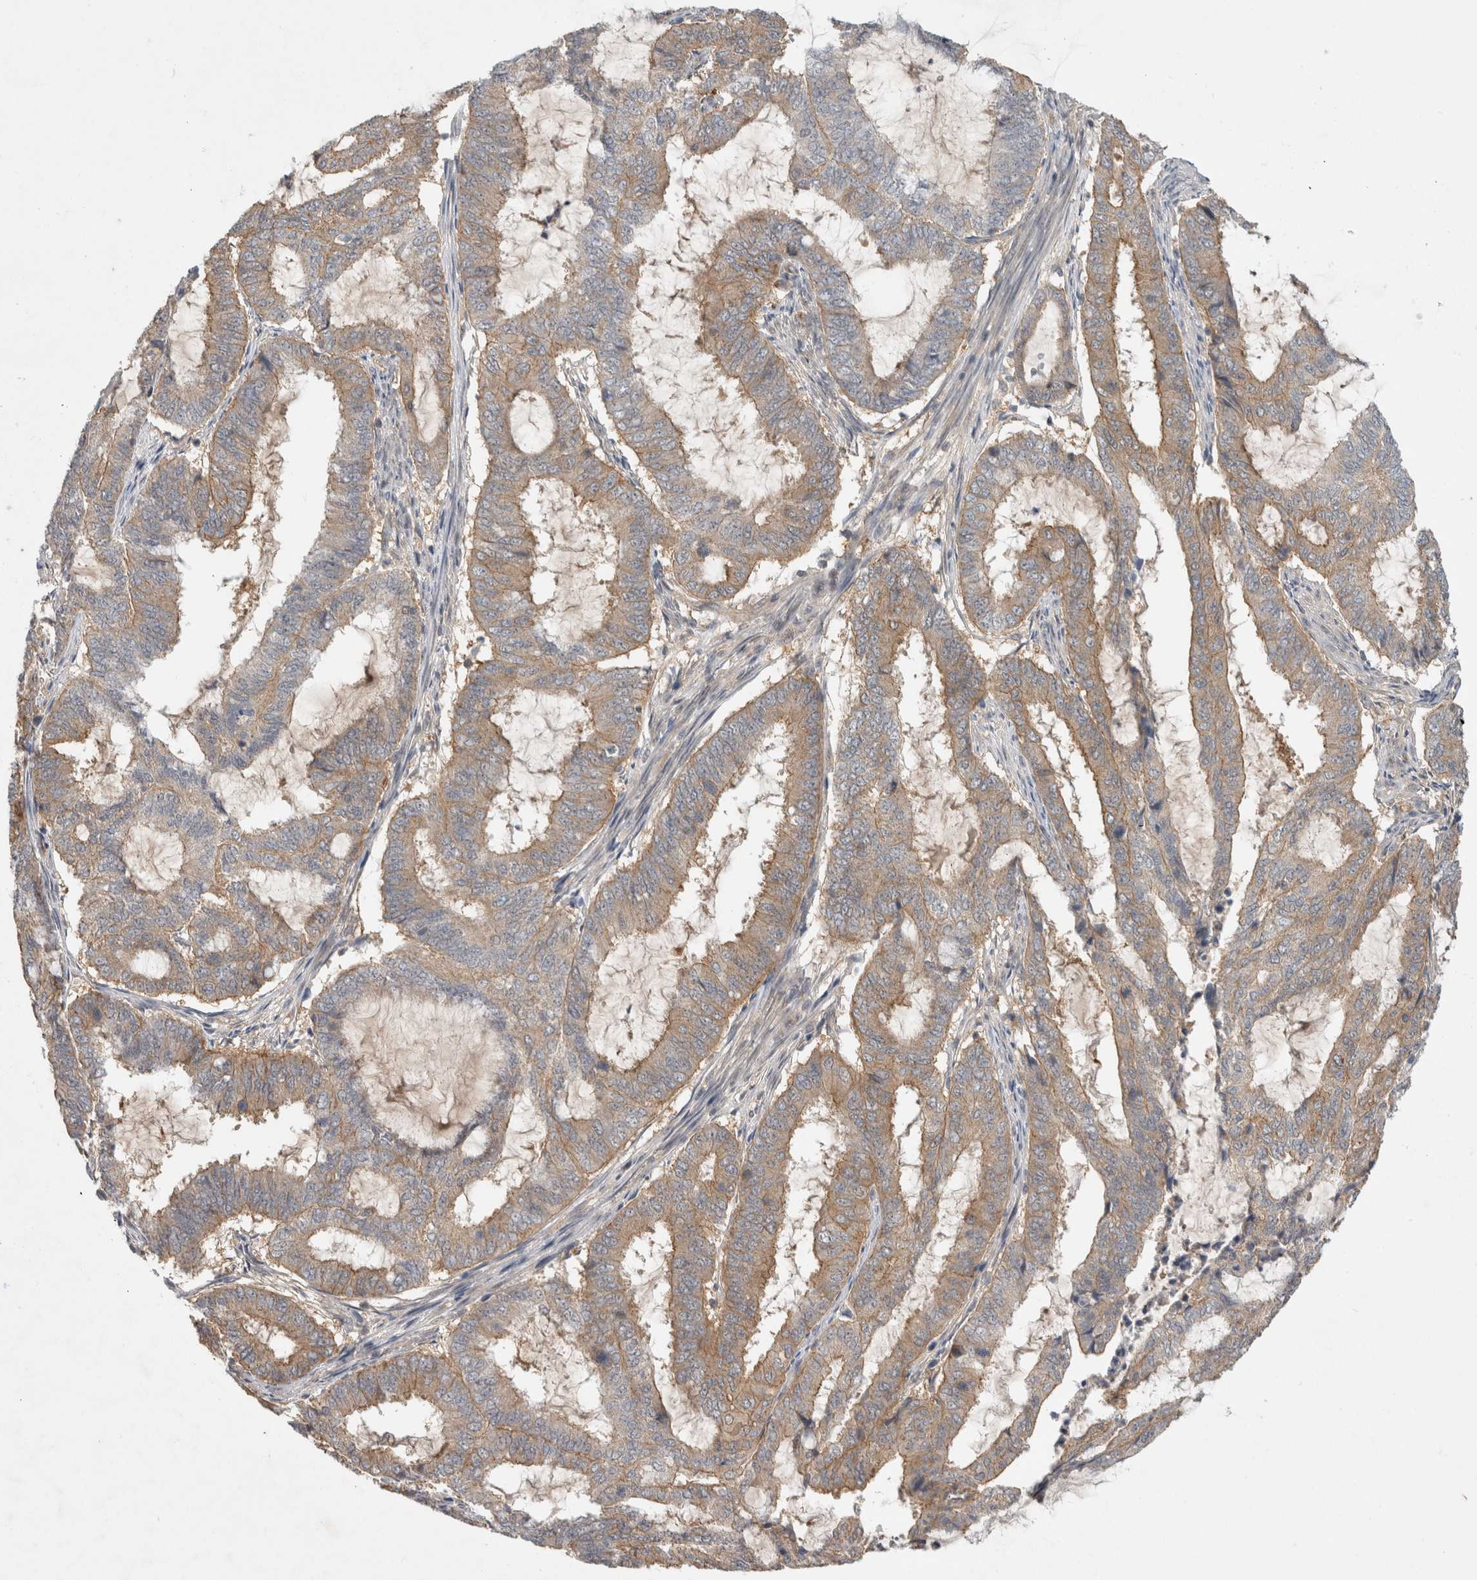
{"staining": {"intensity": "moderate", "quantity": ">75%", "location": "cytoplasmic/membranous"}, "tissue": "endometrial cancer", "cell_type": "Tumor cells", "image_type": "cancer", "snomed": [{"axis": "morphology", "description": "Adenocarcinoma, NOS"}, {"axis": "topography", "description": "Endometrium"}], "caption": "High-power microscopy captured an immunohistochemistry histopathology image of endometrial adenocarcinoma, revealing moderate cytoplasmic/membranous positivity in about >75% of tumor cells.", "gene": "CERS3", "patient": {"sex": "female", "age": 51}}